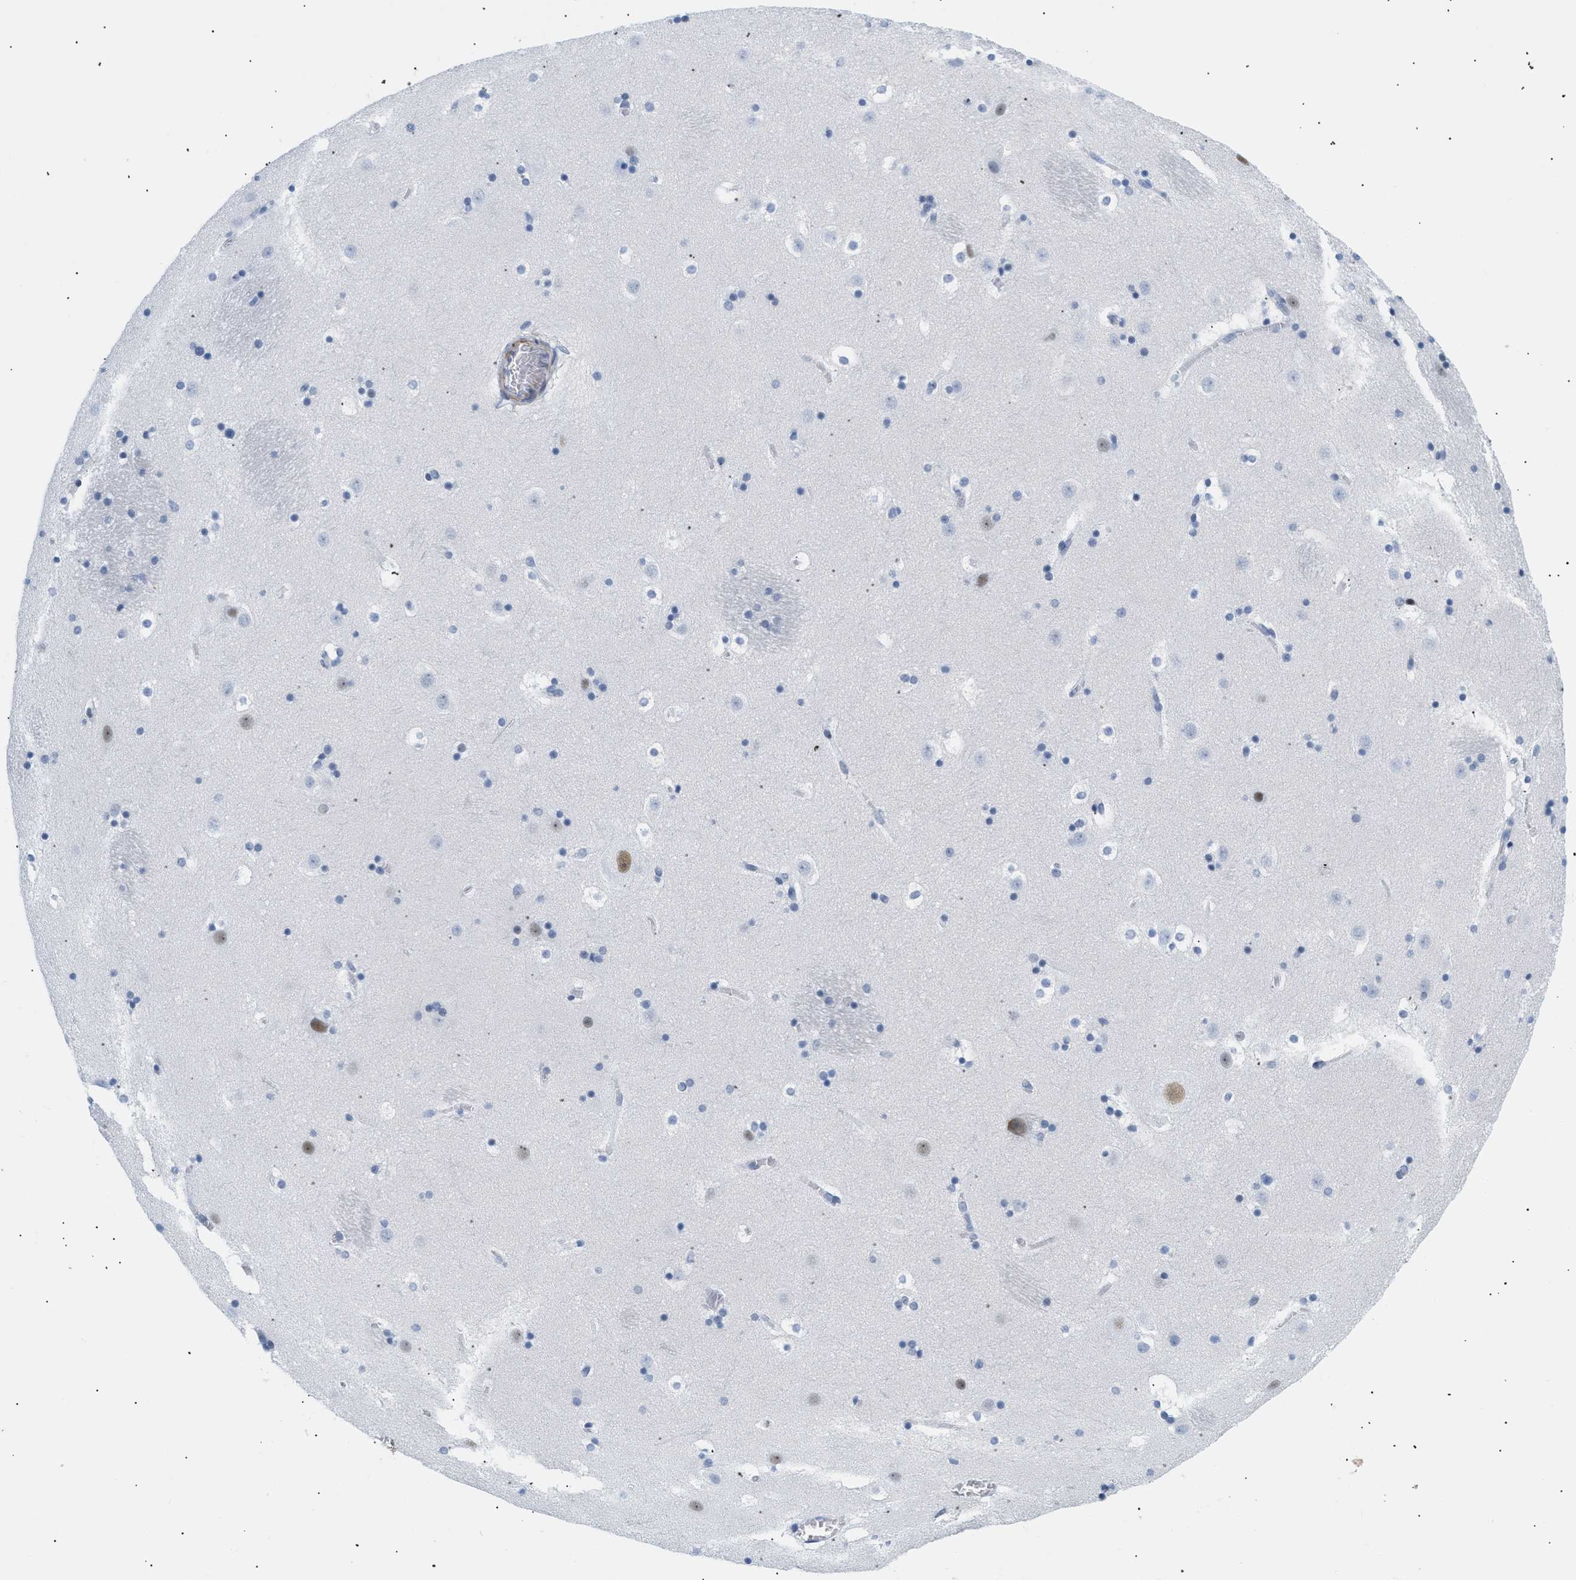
{"staining": {"intensity": "negative", "quantity": "none", "location": "none"}, "tissue": "caudate", "cell_type": "Glial cells", "image_type": "normal", "snomed": [{"axis": "morphology", "description": "Normal tissue, NOS"}, {"axis": "topography", "description": "Lateral ventricle wall"}], "caption": "Human caudate stained for a protein using immunohistochemistry shows no positivity in glial cells.", "gene": "ELN", "patient": {"sex": "male", "age": 45}}